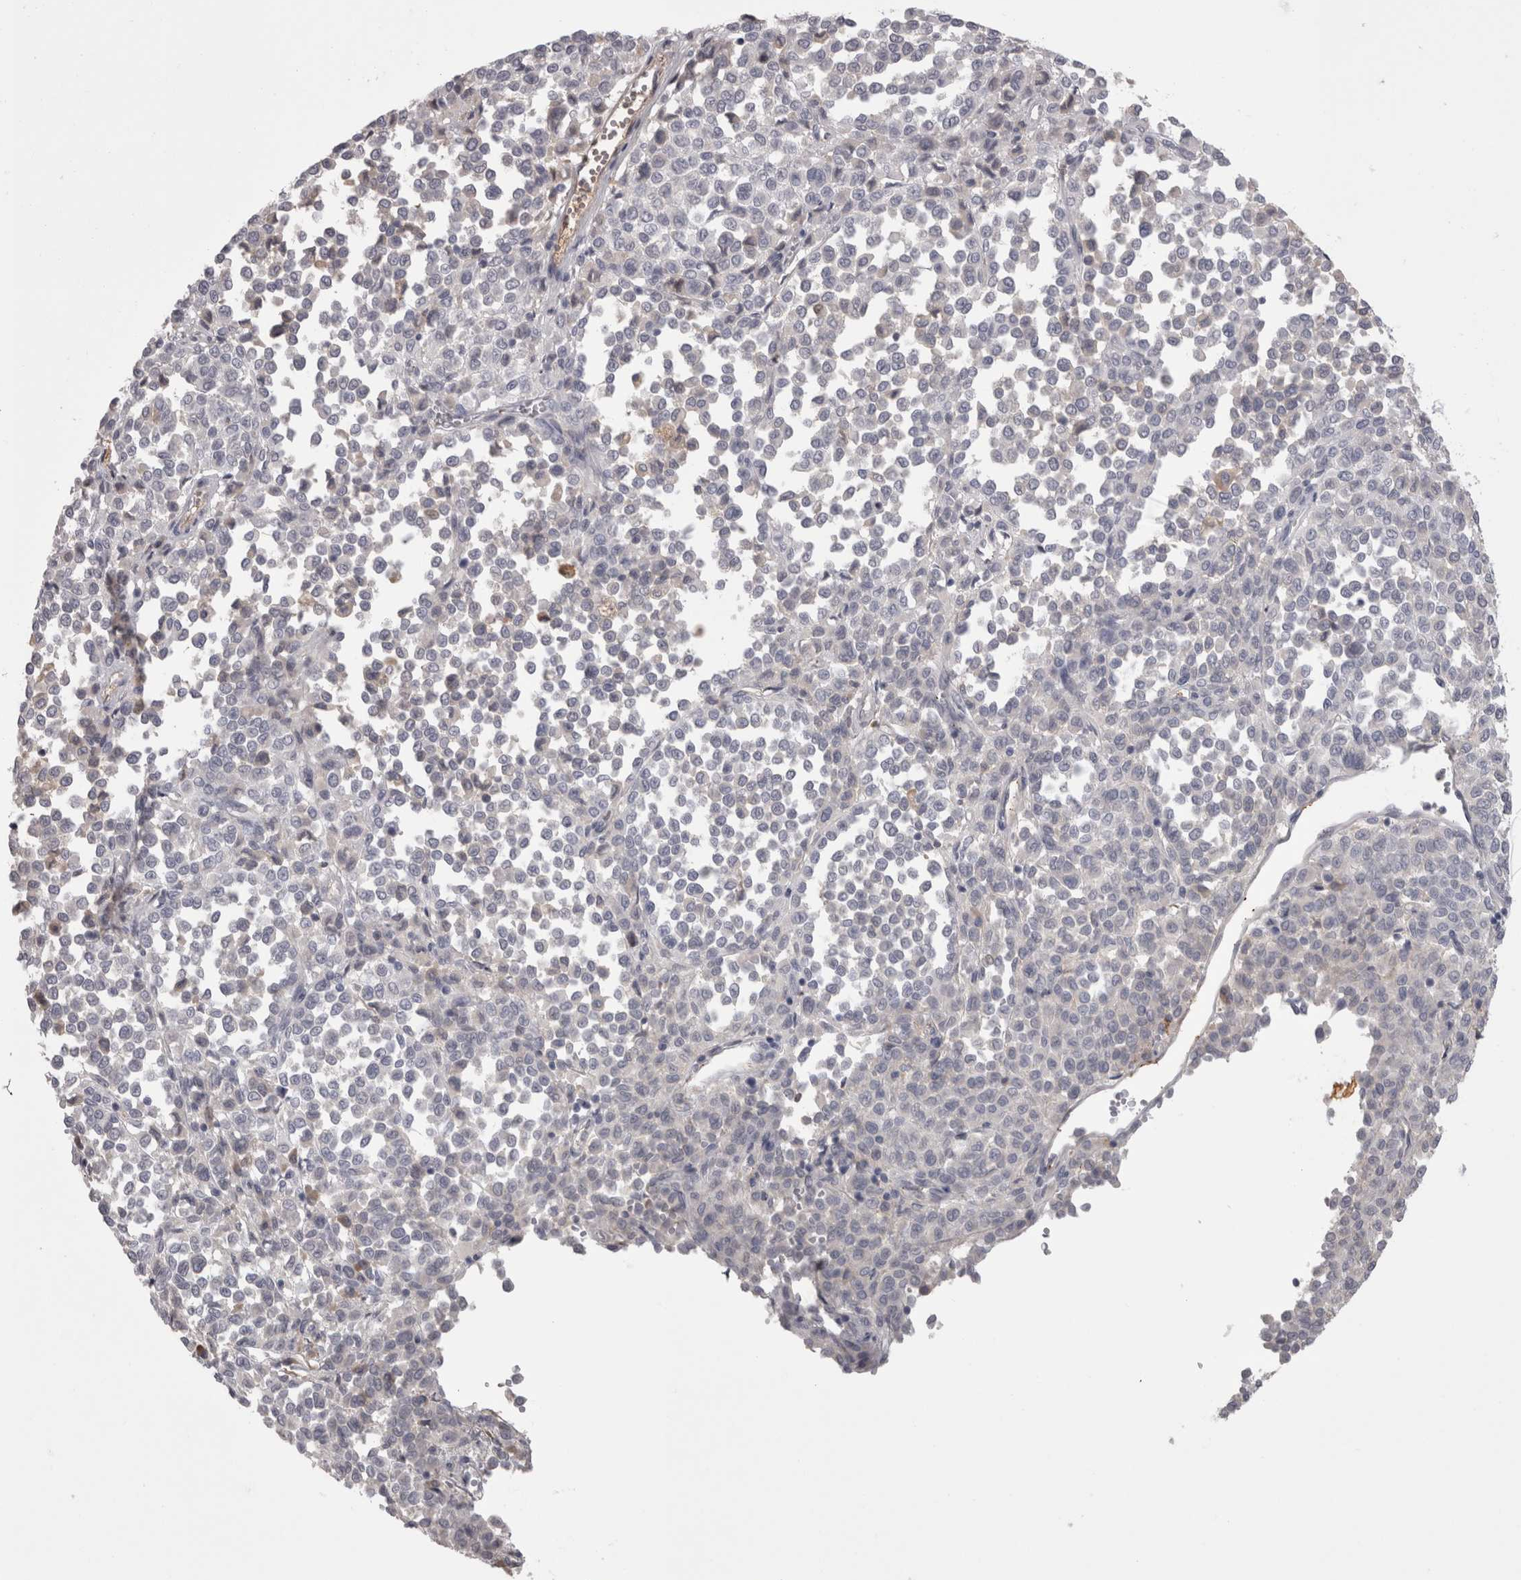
{"staining": {"intensity": "negative", "quantity": "none", "location": "none"}, "tissue": "melanoma", "cell_type": "Tumor cells", "image_type": "cancer", "snomed": [{"axis": "morphology", "description": "Malignant melanoma, Metastatic site"}, {"axis": "topography", "description": "Pancreas"}], "caption": "DAB (3,3'-diaminobenzidine) immunohistochemical staining of malignant melanoma (metastatic site) demonstrates no significant expression in tumor cells.", "gene": "SAA4", "patient": {"sex": "female", "age": 30}}